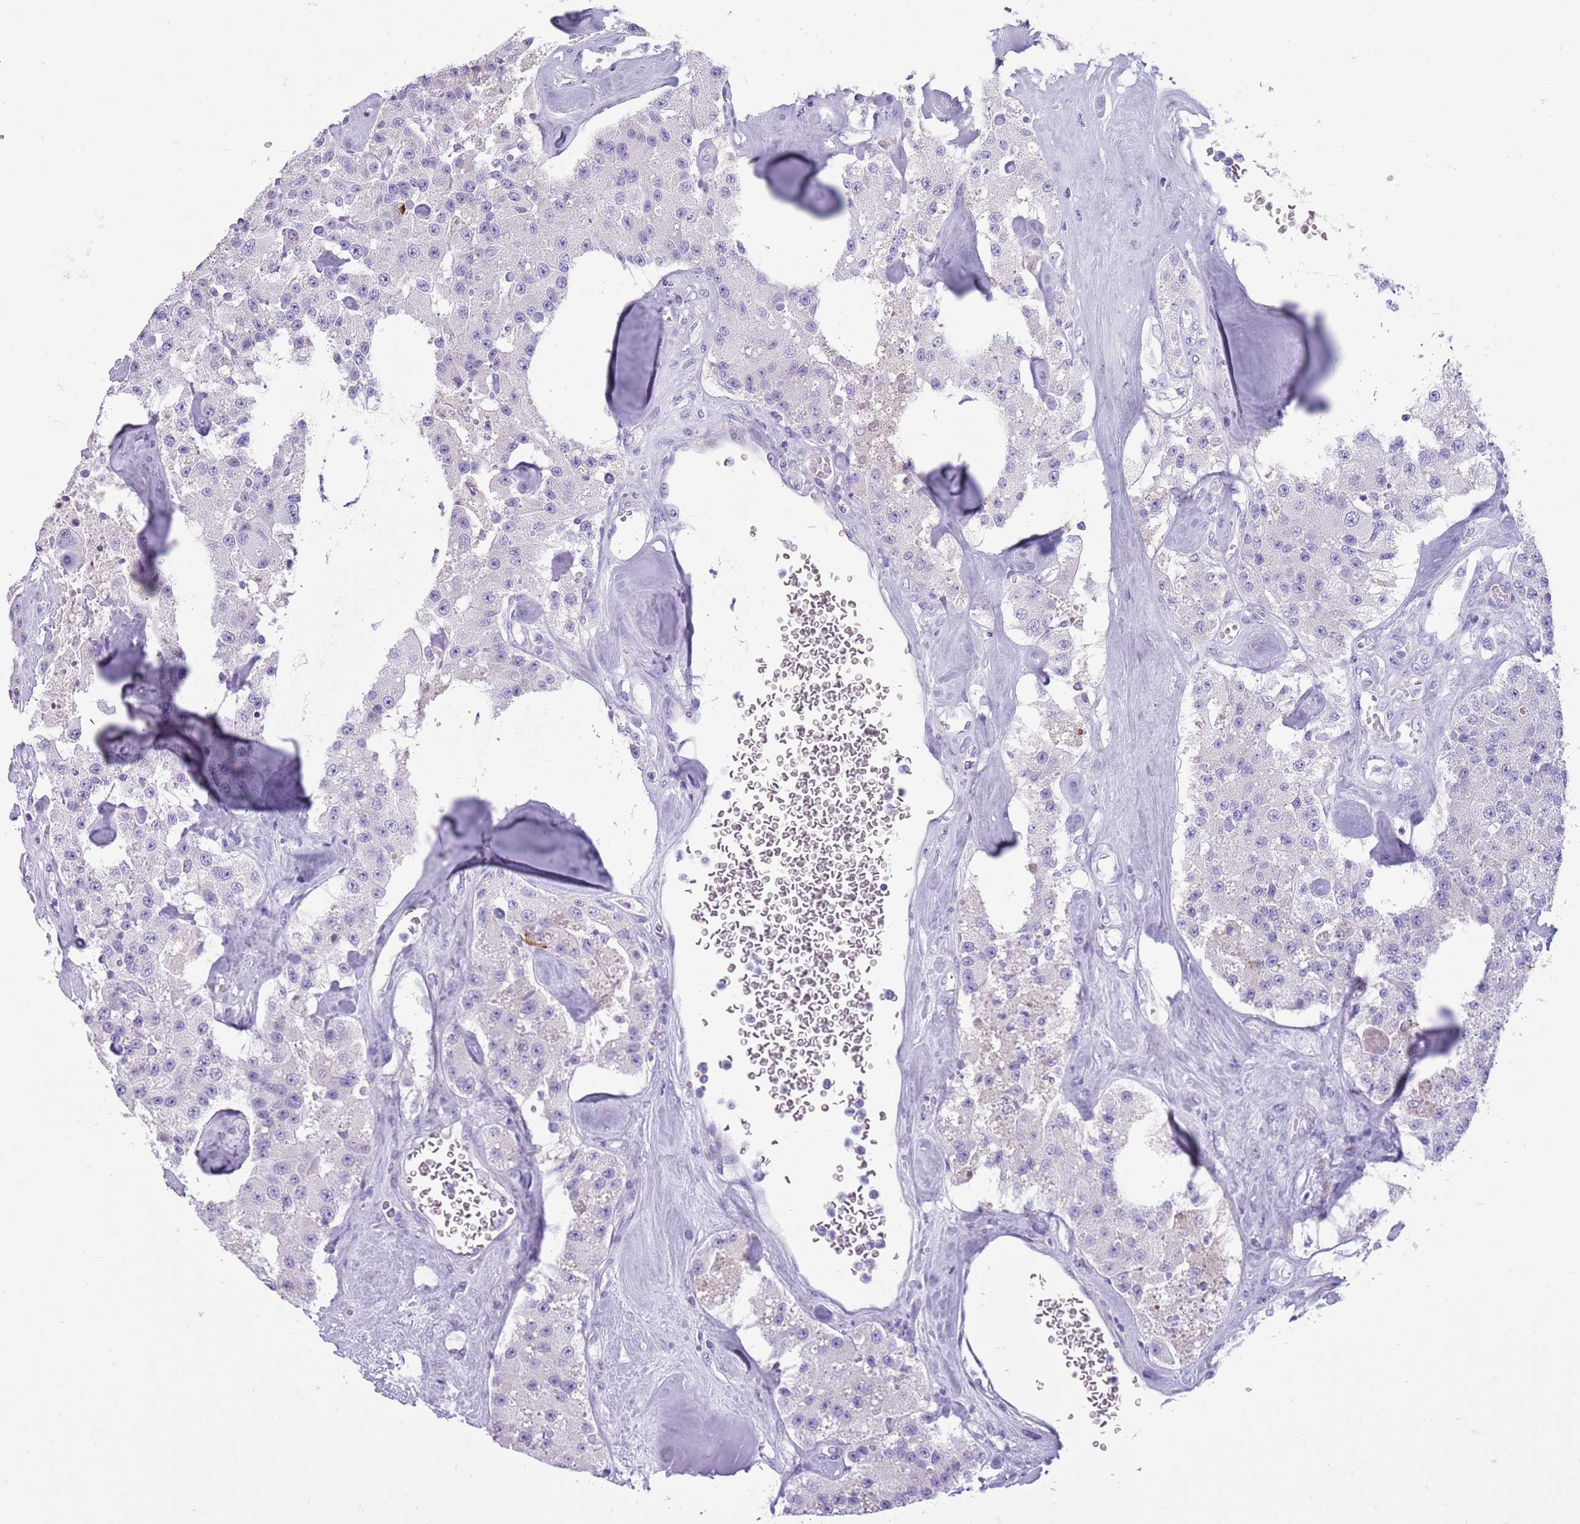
{"staining": {"intensity": "negative", "quantity": "none", "location": "none"}, "tissue": "carcinoid", "cell_type": "Tumor cells", "image_type": "cancer", "snomed": [{"axis": "morphology", "description": "Carcinoid, malignant, NOS"}, {"axis": "topography", "description": "Pancreas"}], "caption": "This is an immunohistochemistry image of malignant carcinoid. There is no positivity in tumor cells.", "gene": "ZNF425", "patient": {"sex": "male", "age": 41}}